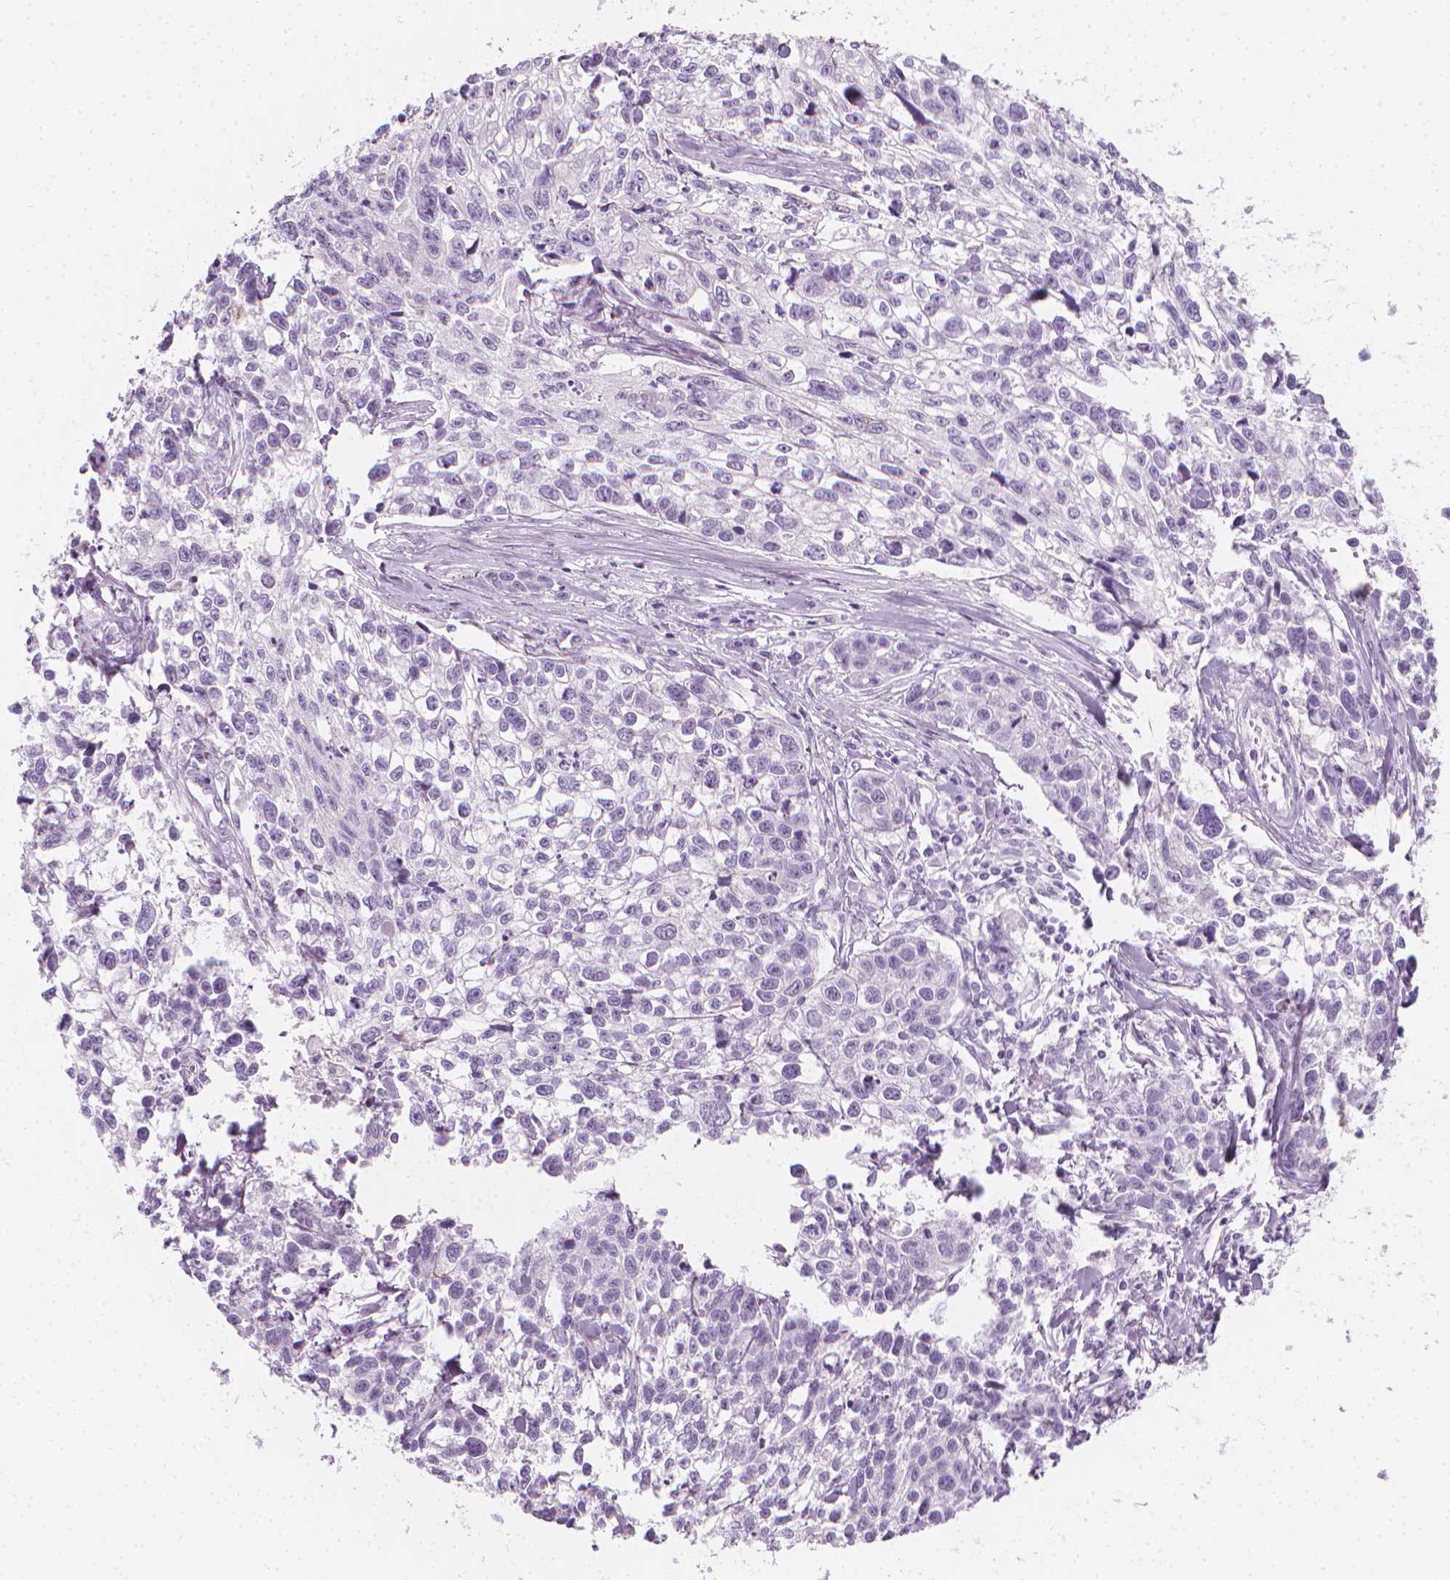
{"staining": {"intensity": "negative", "quantity": "none", "location": "none"}, "tissue": "lung cancer", "cell_type": "Tumor cells", "image_type": "cancer", "snomed": [{"axis": "morphology", "description": "Squamous cell carcinoma, NOS"}, {"axis": "topography", "description": "Lung"}], "caption": "Tumor cells show no significant protein expression in squamous cell carcinoma (lung). The staining is performed using DAB (3,3'-diaminobenzidine) brown chromogen with nuclei counter-stained in using hematoxylin.", "gene": "SCG3", "patient": {"sex": "male", "age": 74}}